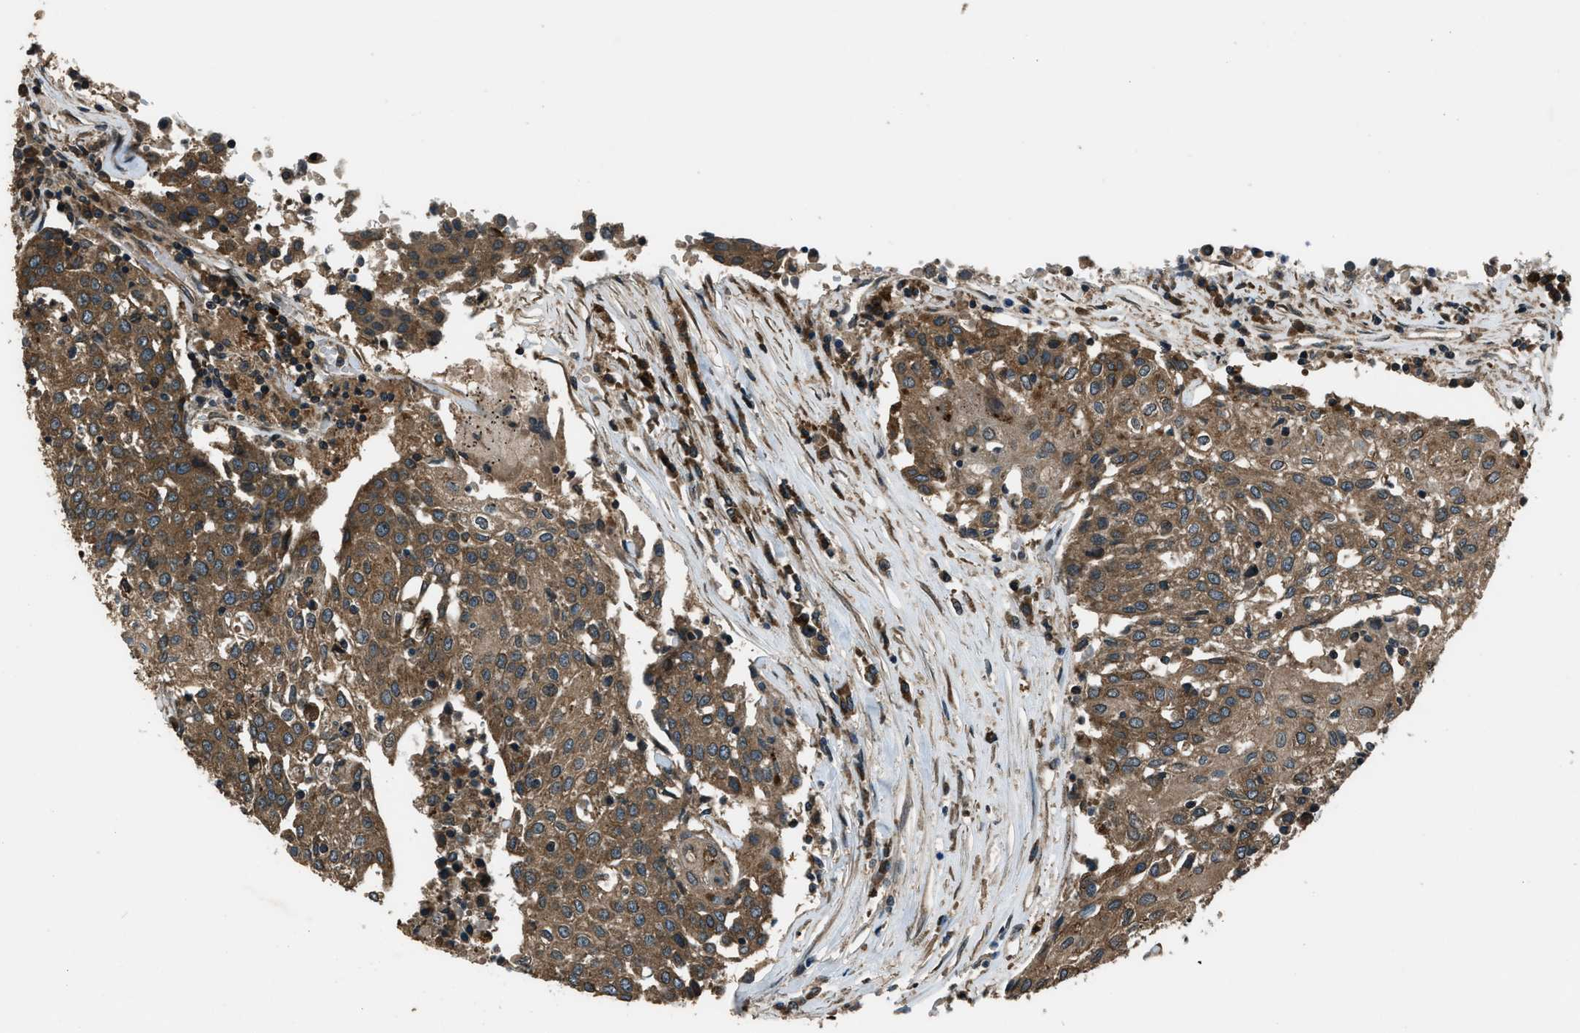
{"staining": {"intensity": "moderate", "quantity": ">75%", "location": "cytoplasmic/membranous"}, "tissue": "urothelial cancer", "cell_type": "Tumor cells", "image_type": "cancer", "snomed": [{"axis": "morphology", "description": "Urothelial carcinoma, High grade"}, {"axis": "topography", "description": "Urinary bladder"}], "caption": "Urothelial cancer stained with a protein marker exhibits moderate staining in tumor cells.", "gene": "TRIM4", "patient": {"sex": "female", "age": 85}}